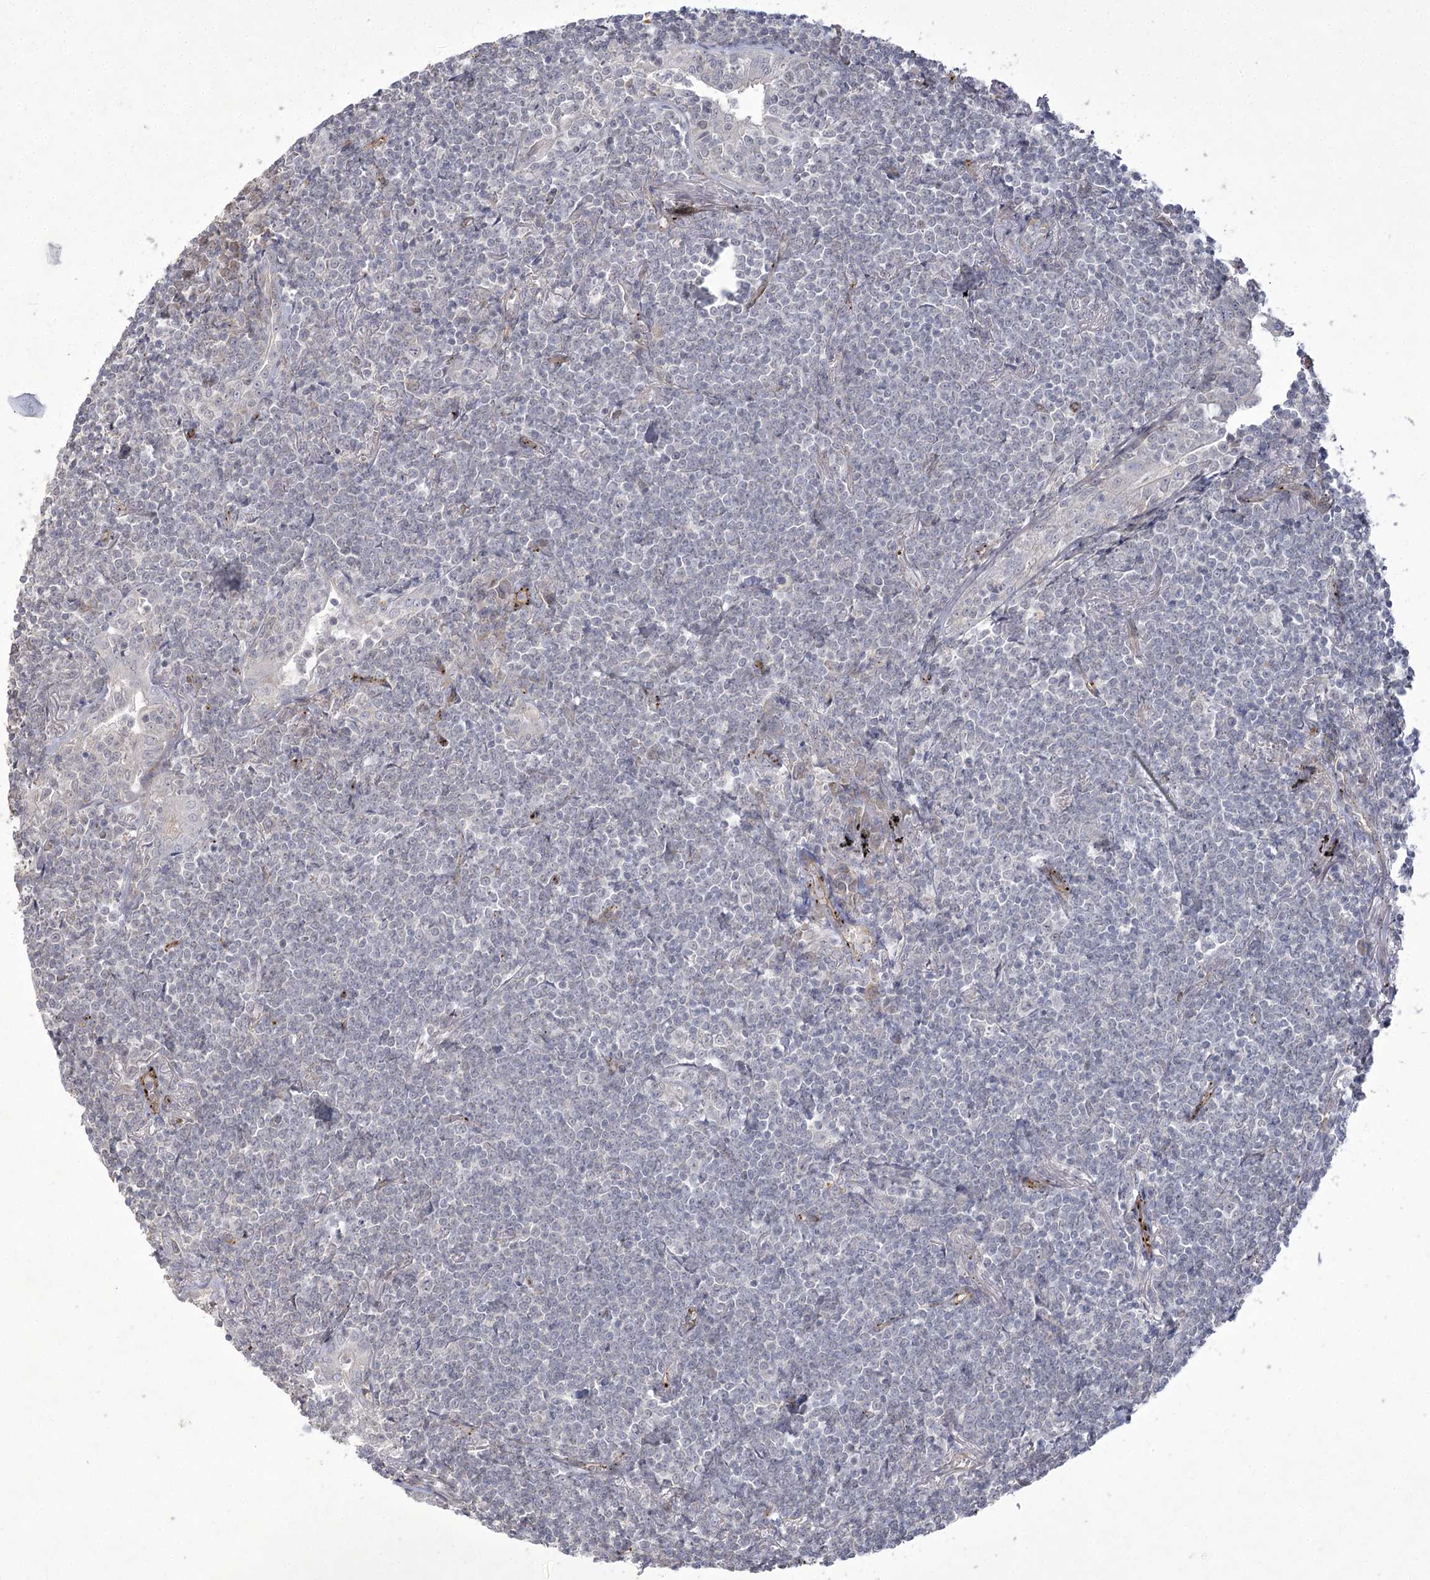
{"staining": {"intensity": "negative", "quantity": "none", "location": "none"}, "tissue": "lymphoma", "cell_type": "Tumor cells", "image_type": "cancer", "snomed": [{"axis": "morphology", "description": "Malignant lymphoma, non-Hodgkin's type, Low grade"}, {"axis": "topography", "description": "Lung"}], "caption": "DAB immunohistochemical staining of lymphoma displays no significant staining in tumor cells.", "gene": "AMTN", "patient": {"sex": "female", "age": 71}}